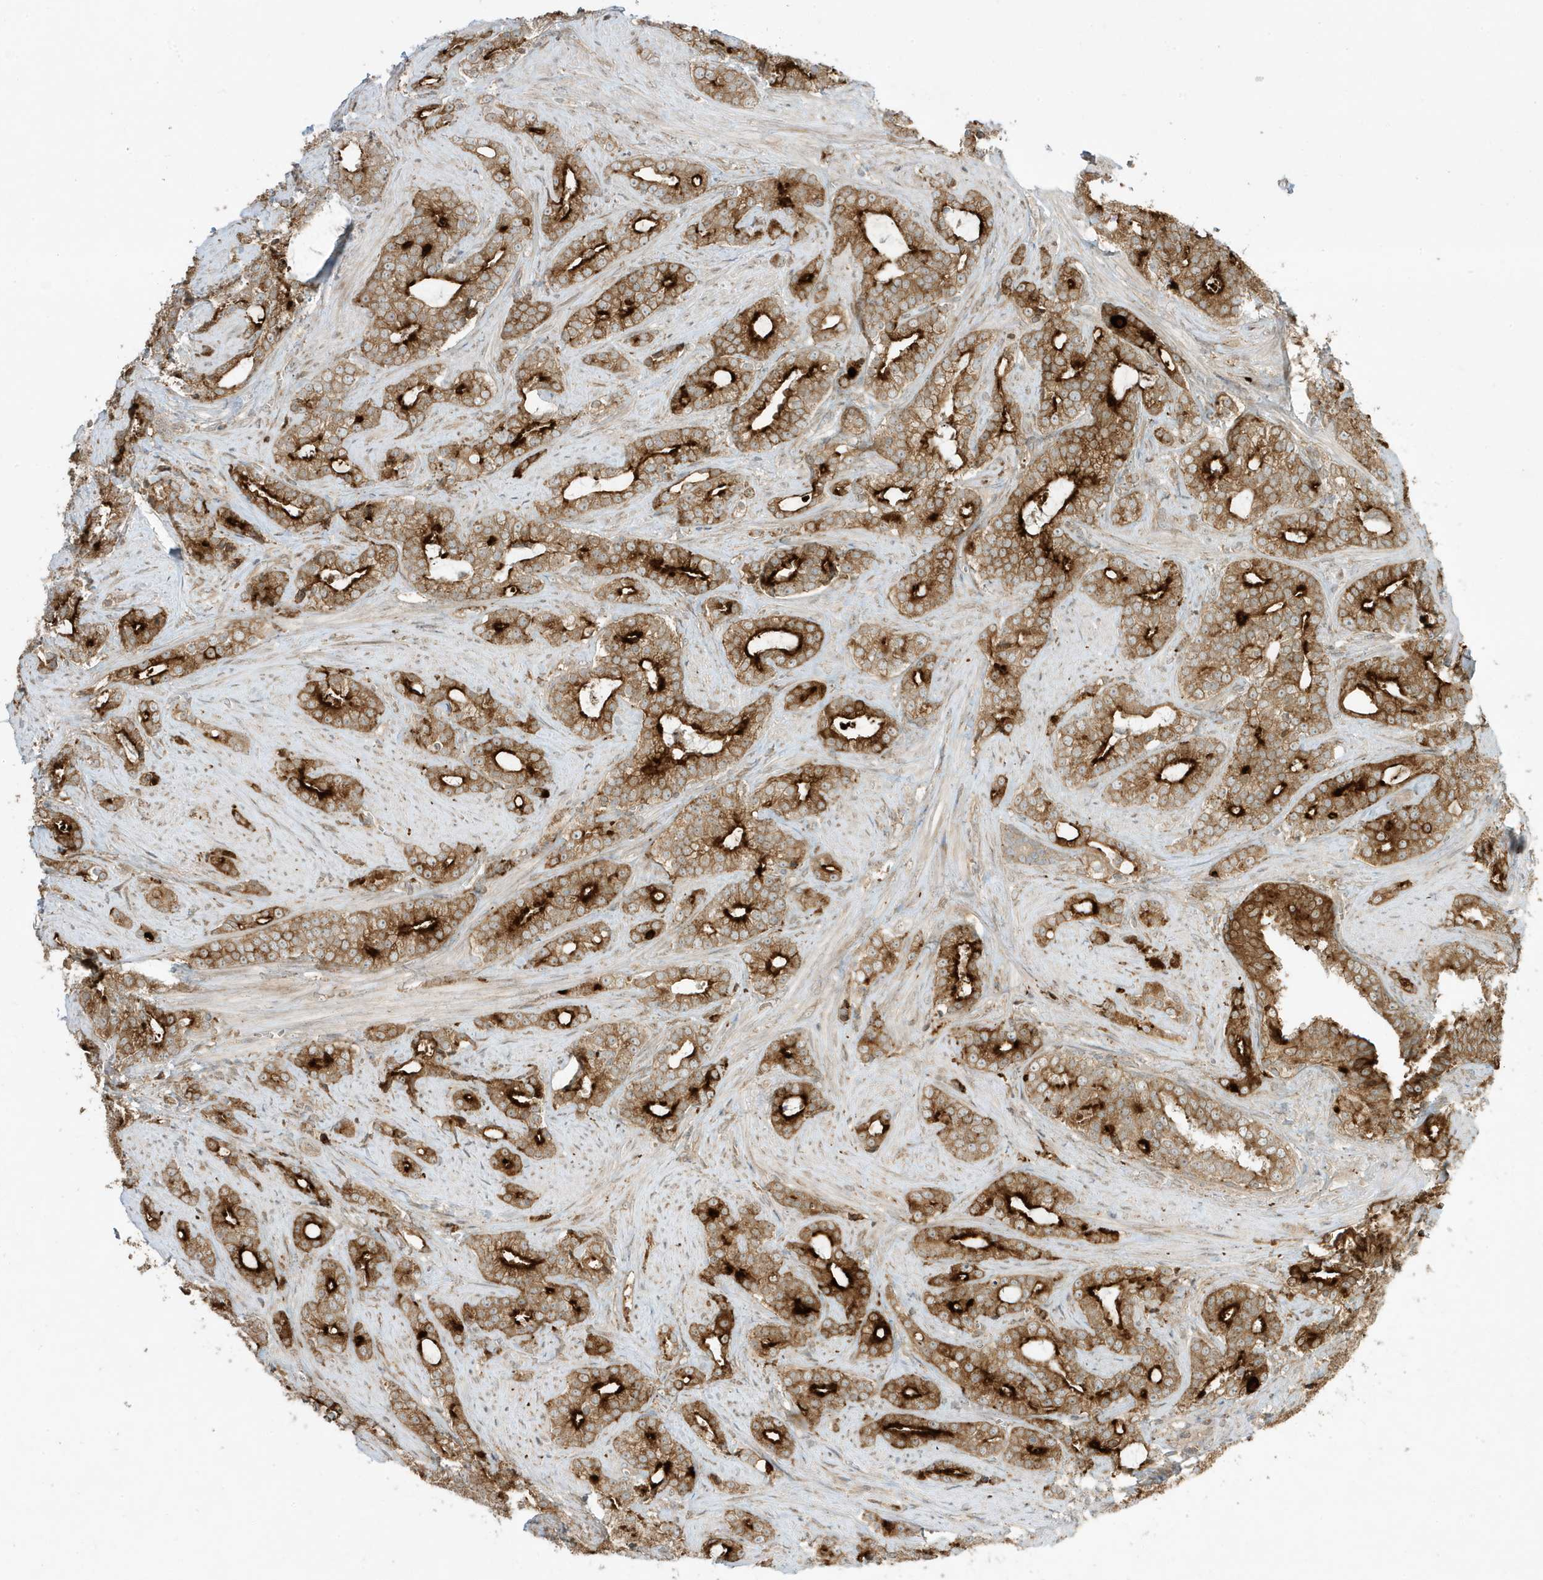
{"staining": {"intensity": "strong", "quantity": ">75%", "location": "cytoplasmic/membranous"}, "tissue": "prostate cancer", "cell_type": "Tumor cells", "image_type": "cancer", "snomed": [{"axis": "morphology", "description": "Adenocarcinoma, High grade"}, {"axis": "topography", "description": "Prostate and seminal vesicle, NOS"}], "caption": "Protein expression by immunohistochemistry demonstrates strong cytoplasmic/membranous staining in about >75% of tumor cells in prostate cancer (adenocarcinoma (high-grade)). The protein of interest is shown in brown color, while the nuclei are stained blue.", "gene": "SCARF2", "patient": {"sex": "male", "age": 67}}